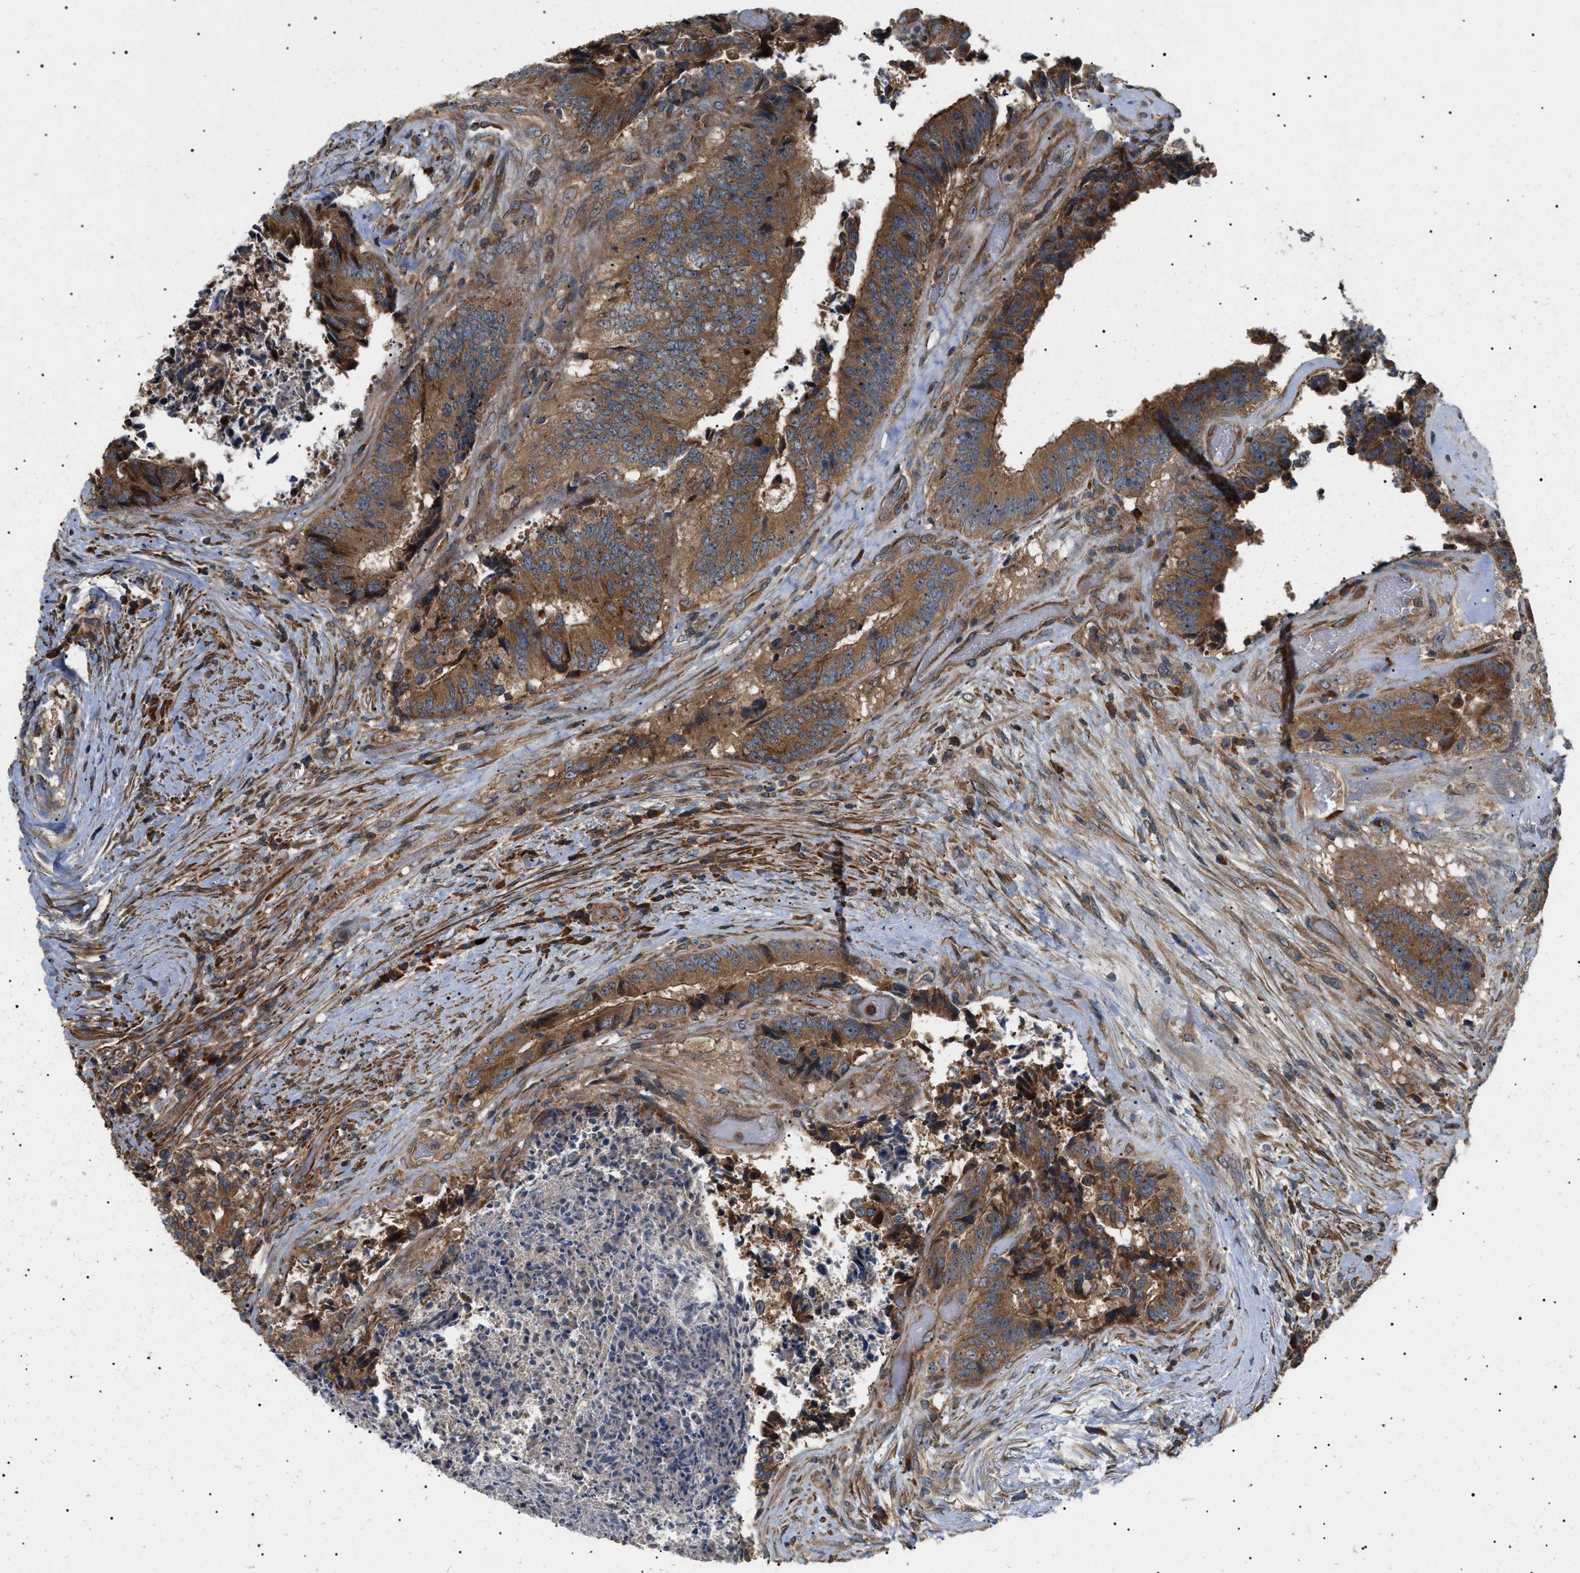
{"staining": {"intensity": "strong", "quantity": ">75%", "location": "cytoplasmic/membranous"}, "tissue": "colorectal cancer", "cell_type": "Tumor cells", "image_type": "cancer", "snomed": [{"axis": "morphology", "description": "Adenocarcinoma, NOS"}, {"axis": "topography", "description": "Rectum"}], "caption": "An image of human colorectal cancer stained for a protein demonstrates strong cytoplasmic/membranous brown staining in tumor cells. (brown staining indicates protein expression, while blue staining denotes nuclei).", "gene": "PPM1B", "patient": {"sex": "male", "age": 72}}